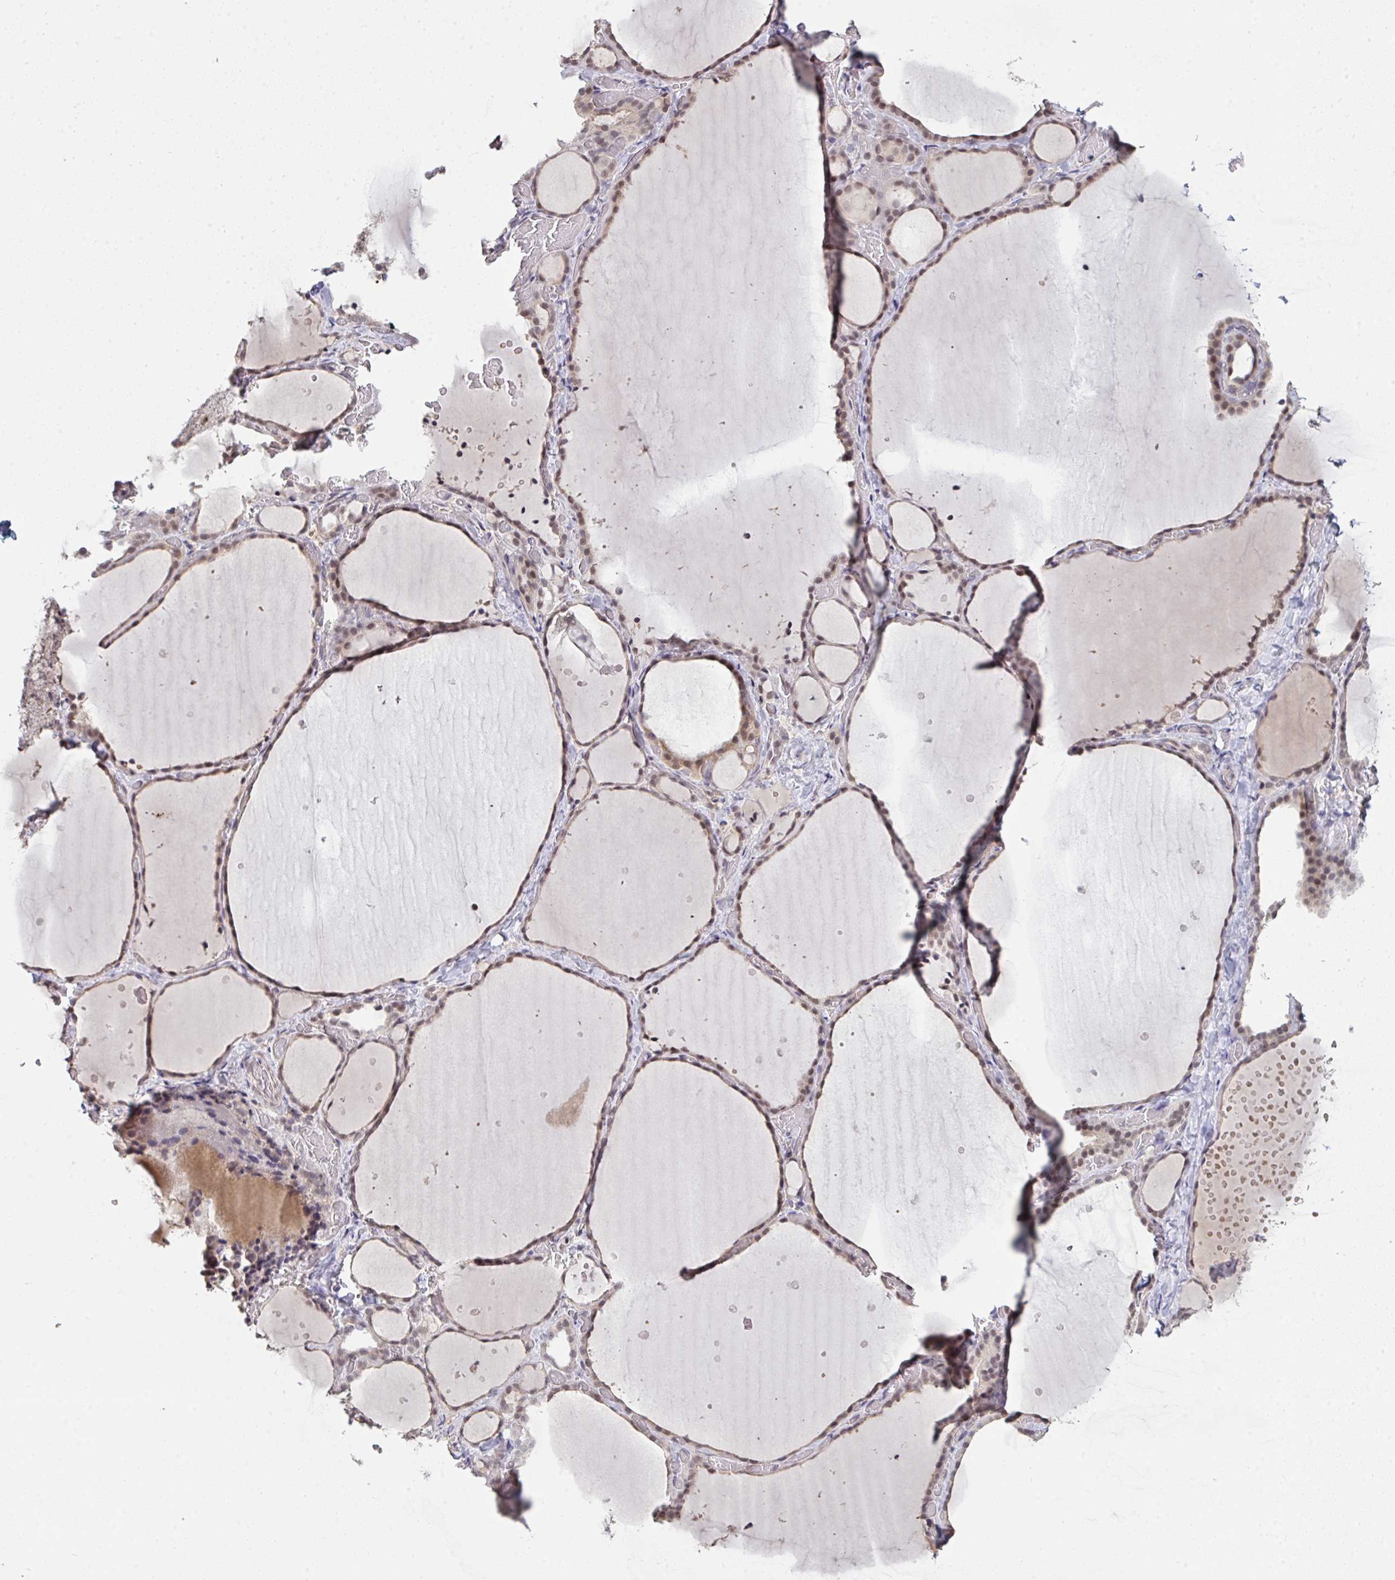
{"staining": {"intensity": "moderate", "quantity": "25%-75%", "location": "nuclear"}, "tissue": "thyroid gland", "cell_type": "Glandular cells", "image_type": "normal", "snomed": [{"axis": "morphology", "description": "Normal tissue, NOS"}, {"axis": "topography", "description": "Thyroid gland"}], "caption": "Thyroid gland stained with immunohistochemistry (IHC) displays moderate nuclear expression in approximately 25%-75% of glandular cells.", "gene": "SAP30", "patient": {"sex": "female", "age": 36}}